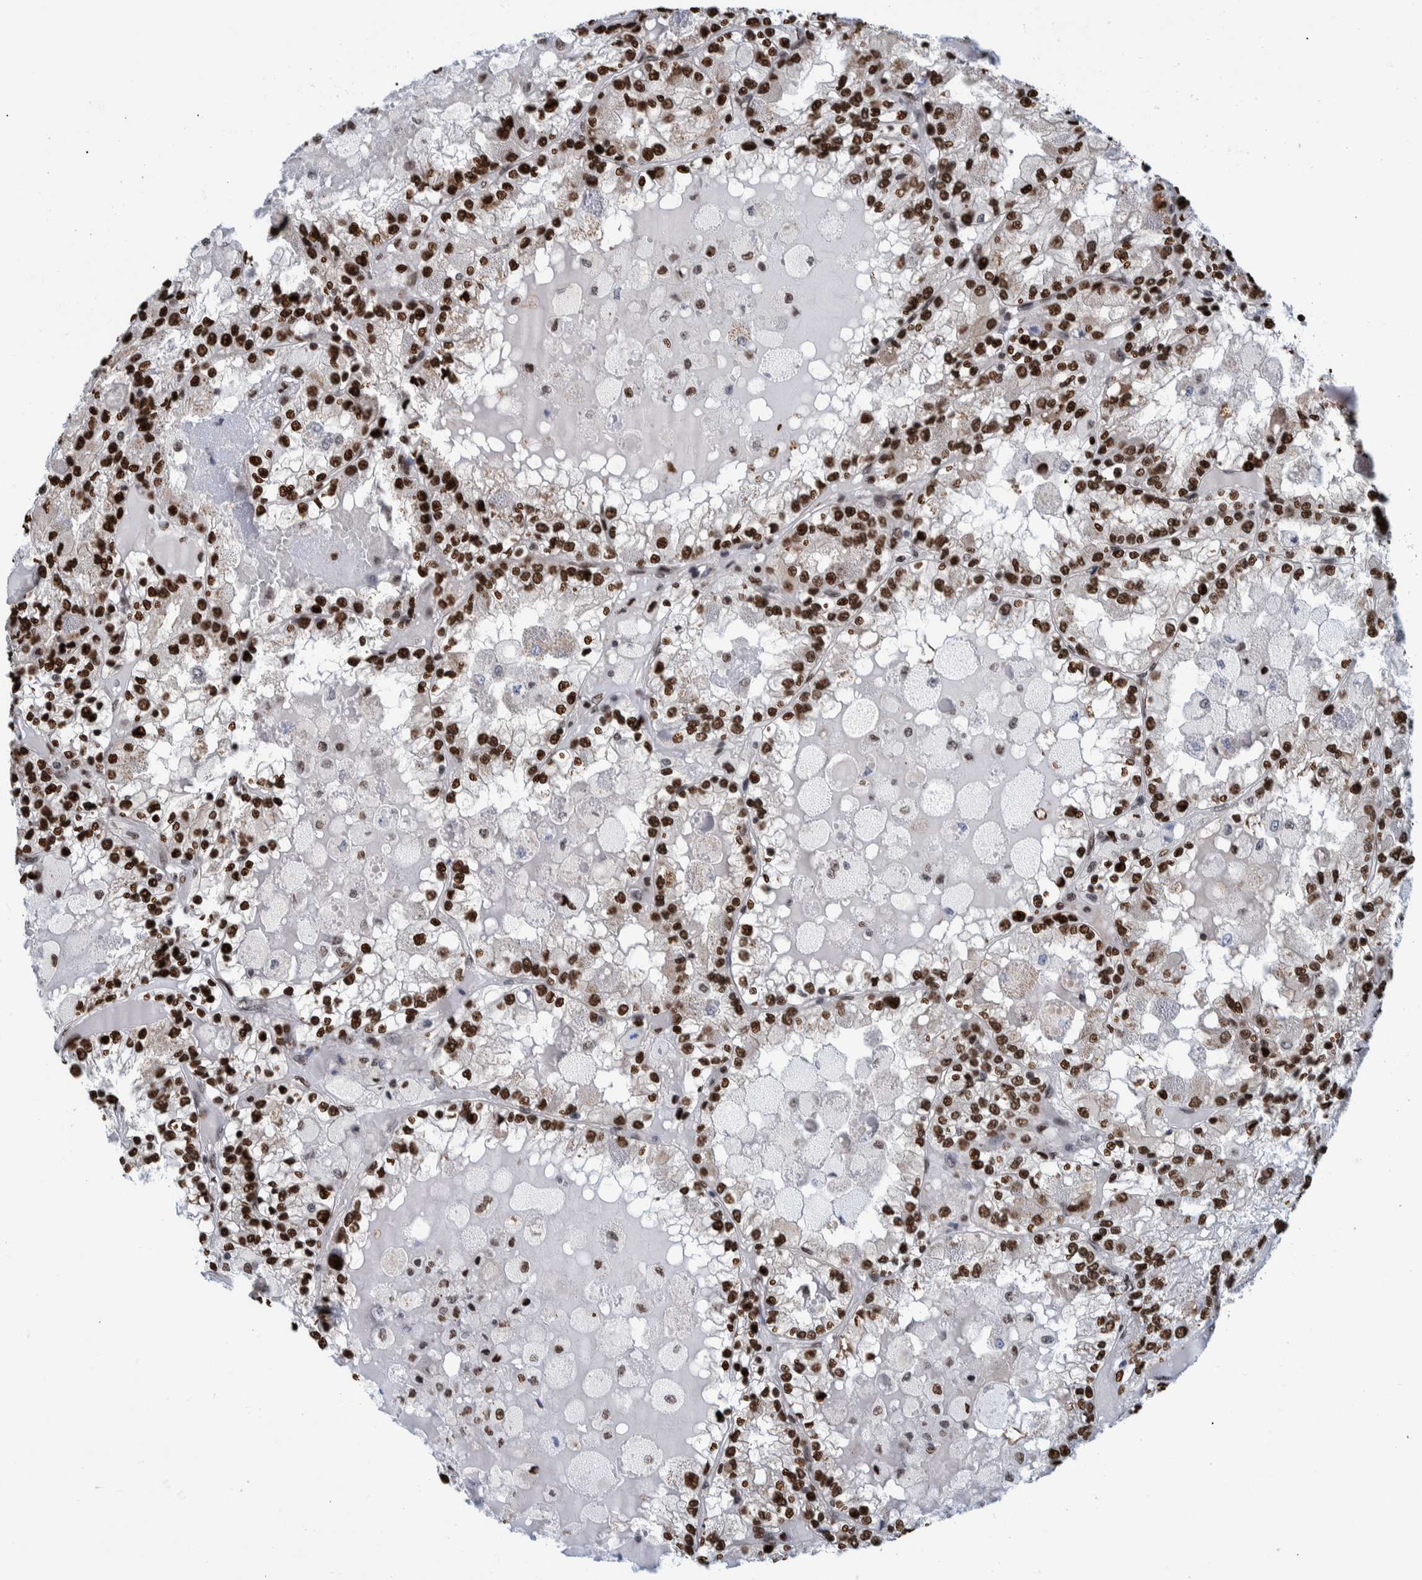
{"staining": {"intensity": "strong", "quantity": ">75%", "location": "nuclear"}, "tissue": "renal cancer", "cell_type": "Tumor cells", "image_type": "cancer", "snomed": [{"axis": "morphology", "description": "Adenocarcinoma, NOS"}, {"axis": "topography", "description": "Kidney"}], "caption": "Immunohistochemistry micrograph of neoplastic tissue: adenocarcinoma (renal) stained using IHC demonstrates high levels of strong protein expression localized specifically in the nuclear of tumor cells, appearing as a nuclear brown color.", "gene": "HEATR9", "patient": {"sex": "female", "age": 56}}